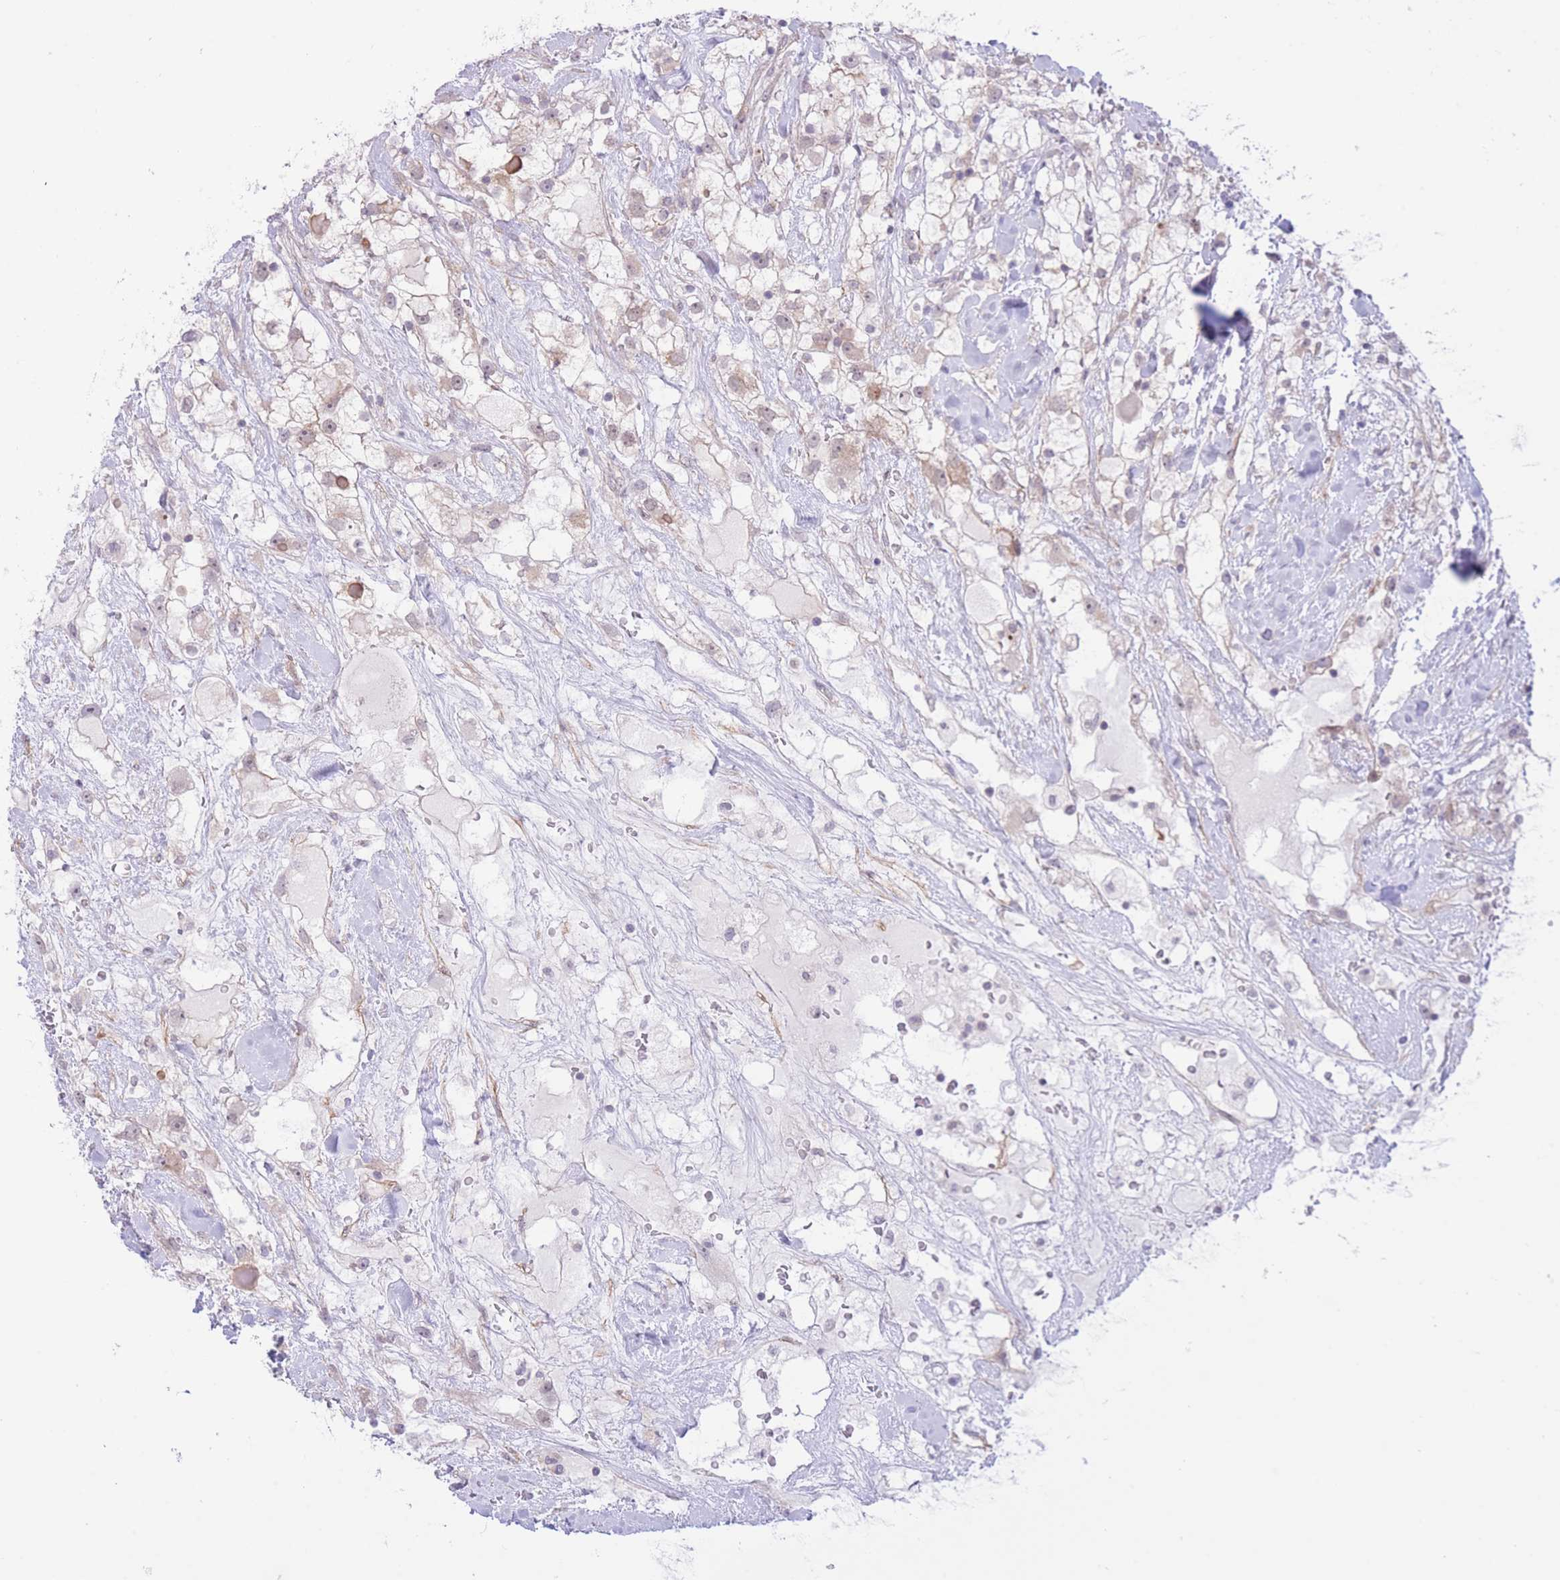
{"staining": {"intensity": "weak", "quantity": "<25%", "location": "cytoplasmic/membranous"}, "tissue": "renal cancer", "cell_type": "Tumor cells", "image_type": "cancer", "snomed": [{"axis": "morphology", "description": "Adenocarcinoma, NOS"}, {"axis": "topography", "description": "Kidney"}], "caption": "A high-resolution image shows immunohistochemistry (IHC) staining of renal cancer, which shows no significant staining in tumor cells. (Stains: DAB IHC with hematoxylin counter stain, Microscopy: brightfield microscopy at high magnification).", "gene": "MRPS31", "patient": {"sex": "male", "age": 59}}